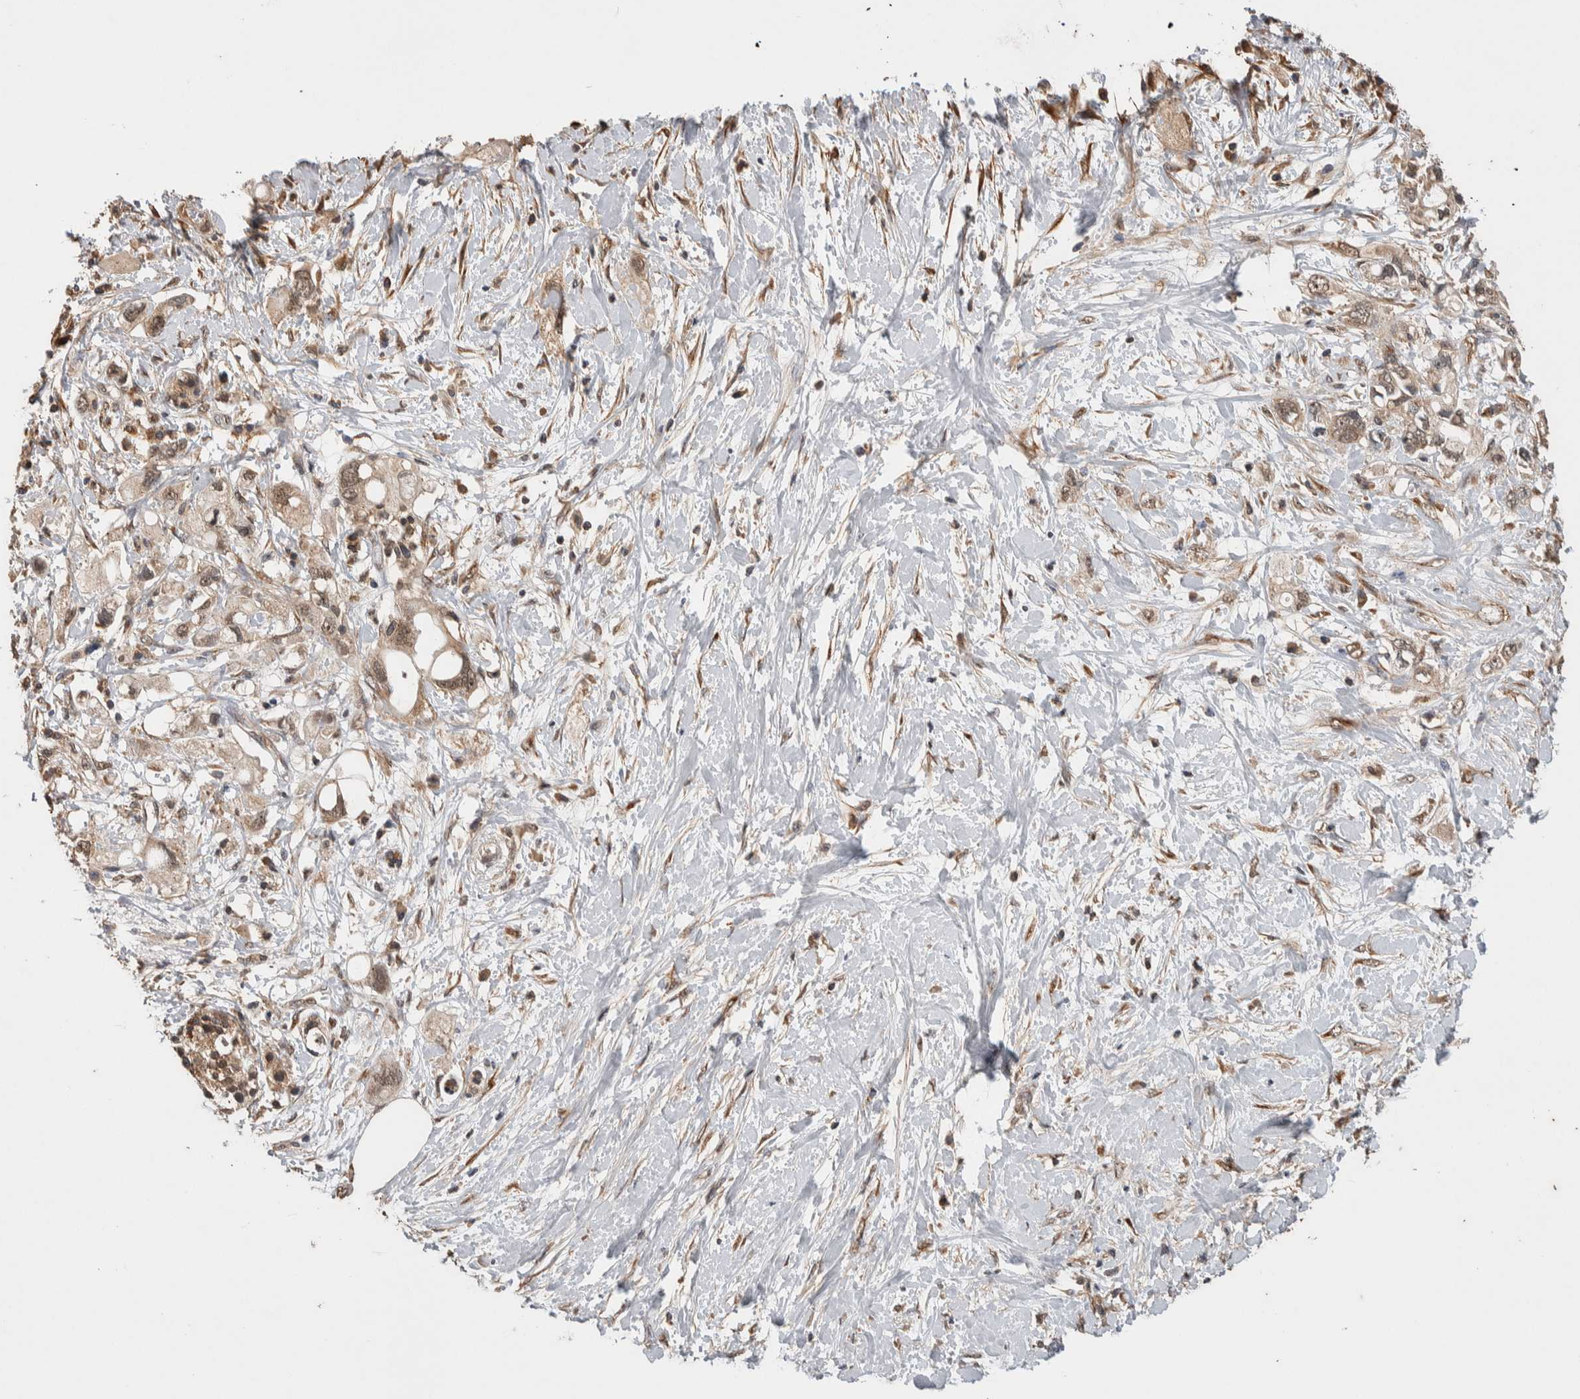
{"staining": {"intensity": "weak", "quantity": ">75%", "location": "cytoplasmic/membranous,nuclear"}, "tissue": "pancreatic cancer", "cell_type": "Tumor cells", "image_type": "cancer", "snomed": [{"axis": "morphology", "description": "Adenocarcinoma, NOS"}, {"axis": "topography", "description": "Pancreas"}], "caption": "This is a histology image of immunohistochemistry staining of adenocarcinoma (pancreatic), which shows weak expression in the cytoplasmic/membranous and nuclear of tumor cells.", "gene": "DVL2", "patient": {"sex": "female", "age": 56}}